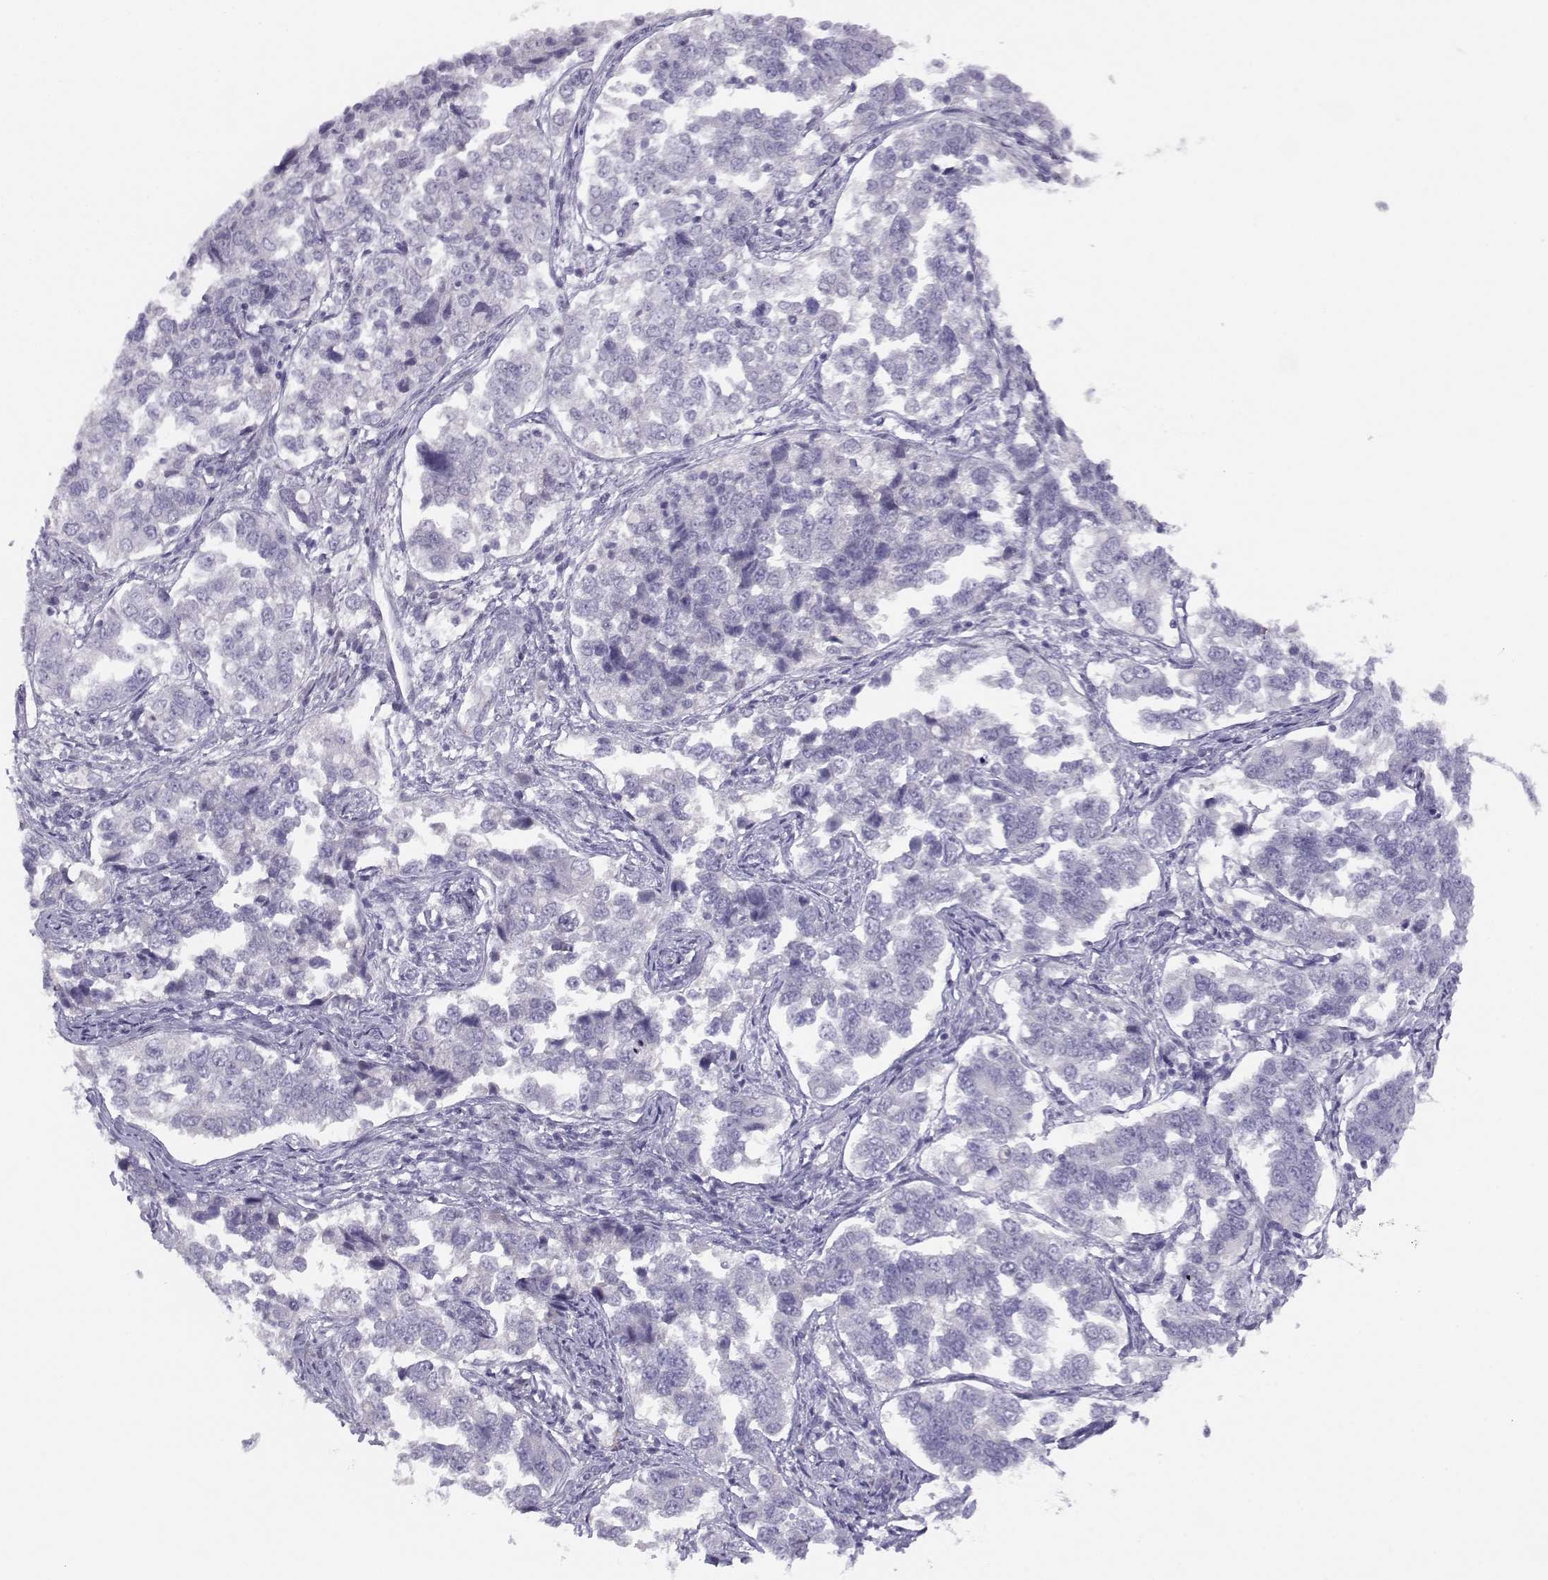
{"staining": {"intensity": "negative", "quantity": "none", "location": "none"}, "tissue": "endometrial cancer", "cell_type": "Tumor cells", "image_type": "cancer", "snomed": [{"axis": "morphology", "description": "Adenocarcinoma, NOS"}, {"axis": "topography", "description": "Endometrium"}], "caption": "Tumor cells are negative for protein expression in human endometrial cancer (adenocarcinoma). (DAB immunohistochemistry visualized using brightfield microscopy, high magnification).", "gene": "CFAP77", "patient": {"sex": "female", "age": 43}}